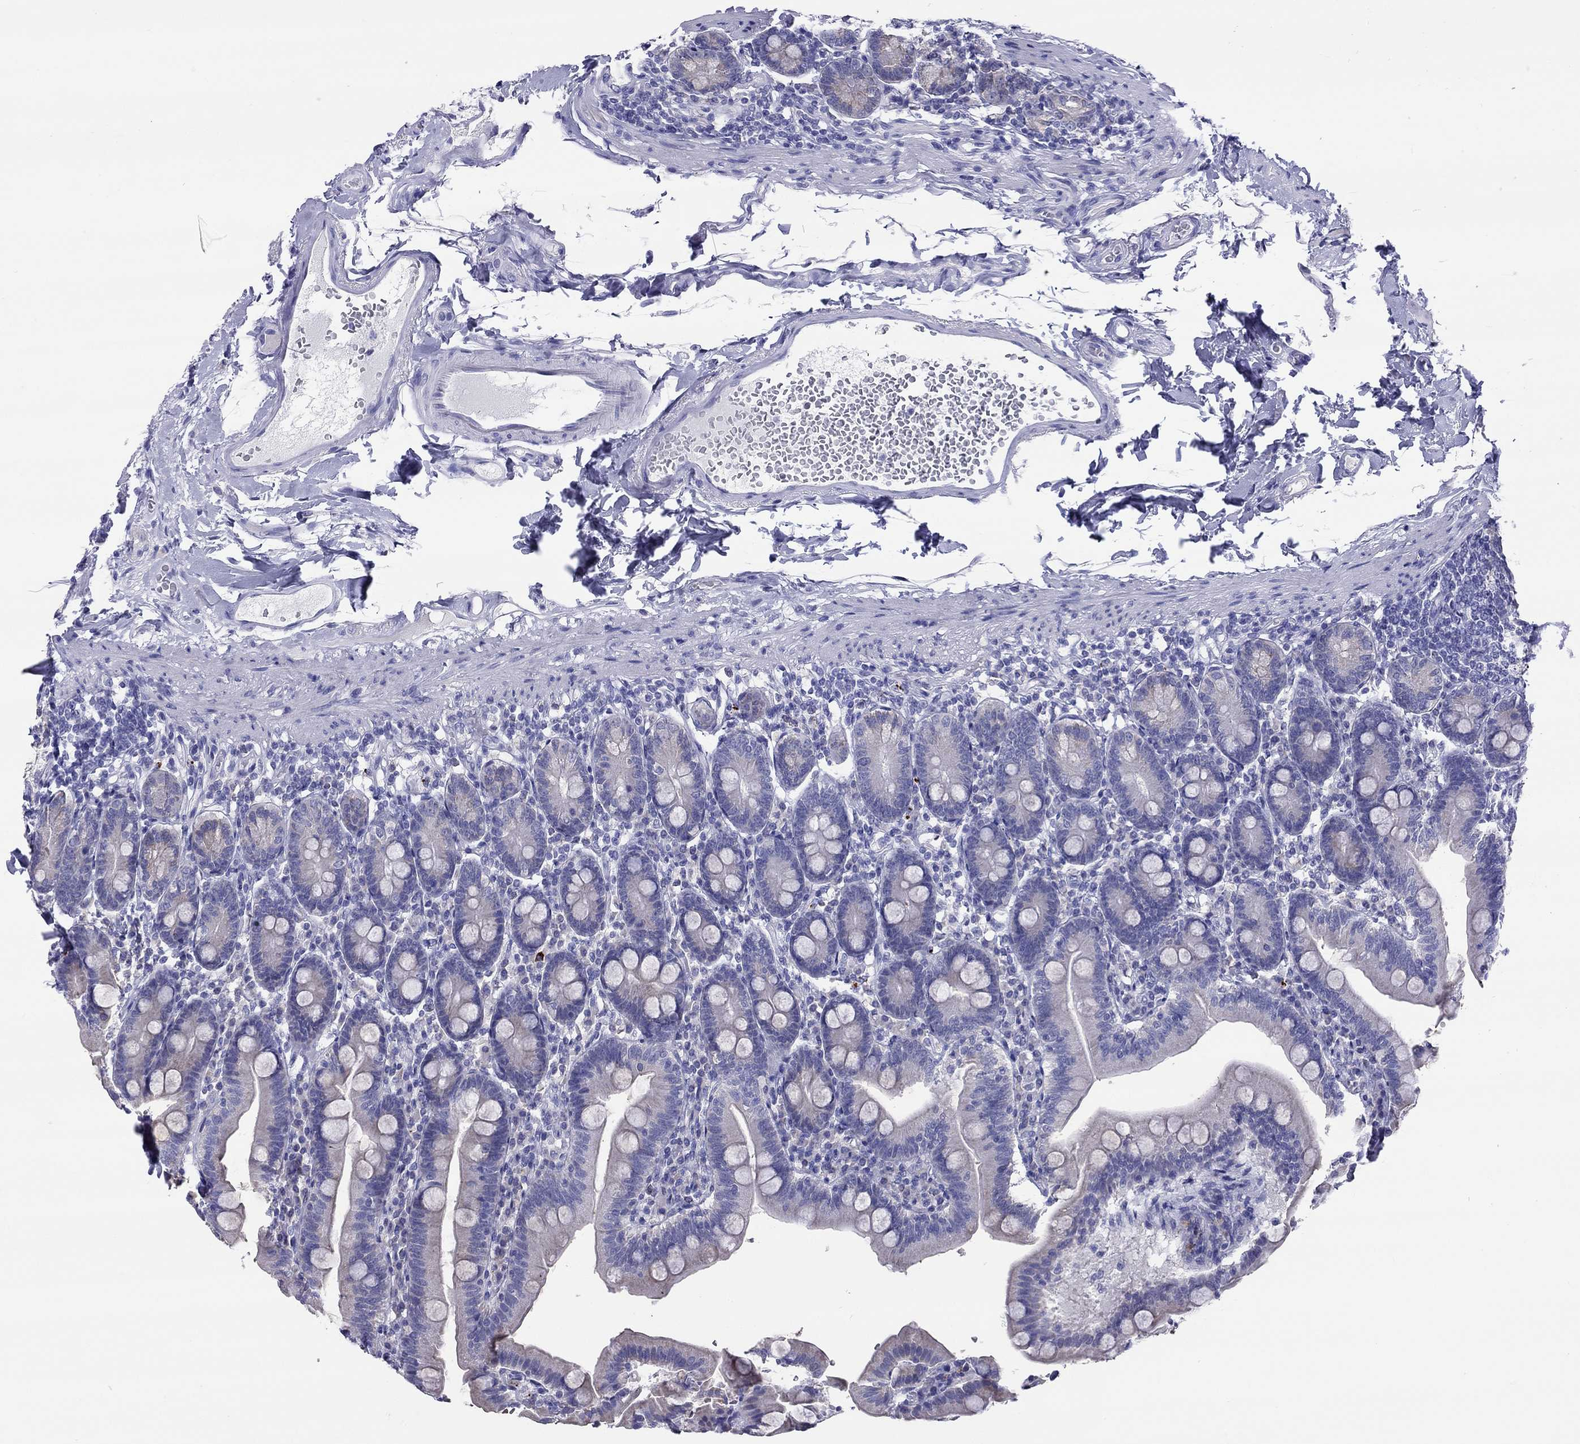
{"staining": {"intensity": "negative", "quantity": "none", "location": "none"}, "tissue": "duodenum", "cell_type": "Glandular cells", "image_type": "normal", "snomed": [{"axis": "morphology", "description": "Normal tissue, NOS"}, {"axis": "topography", "description": "Duodenum"}], "caption": "The immunohistochemistry (IHC) image has no significant staining in glandular cells of duodenum. The staining was performed using DAB to visualize the protein expression in brown, while the nuclei were stained in blue with hematoxylin (Magnification: 20x).", "gene": "COL9A1", "patient": {"sex": "female", "age": 67}}